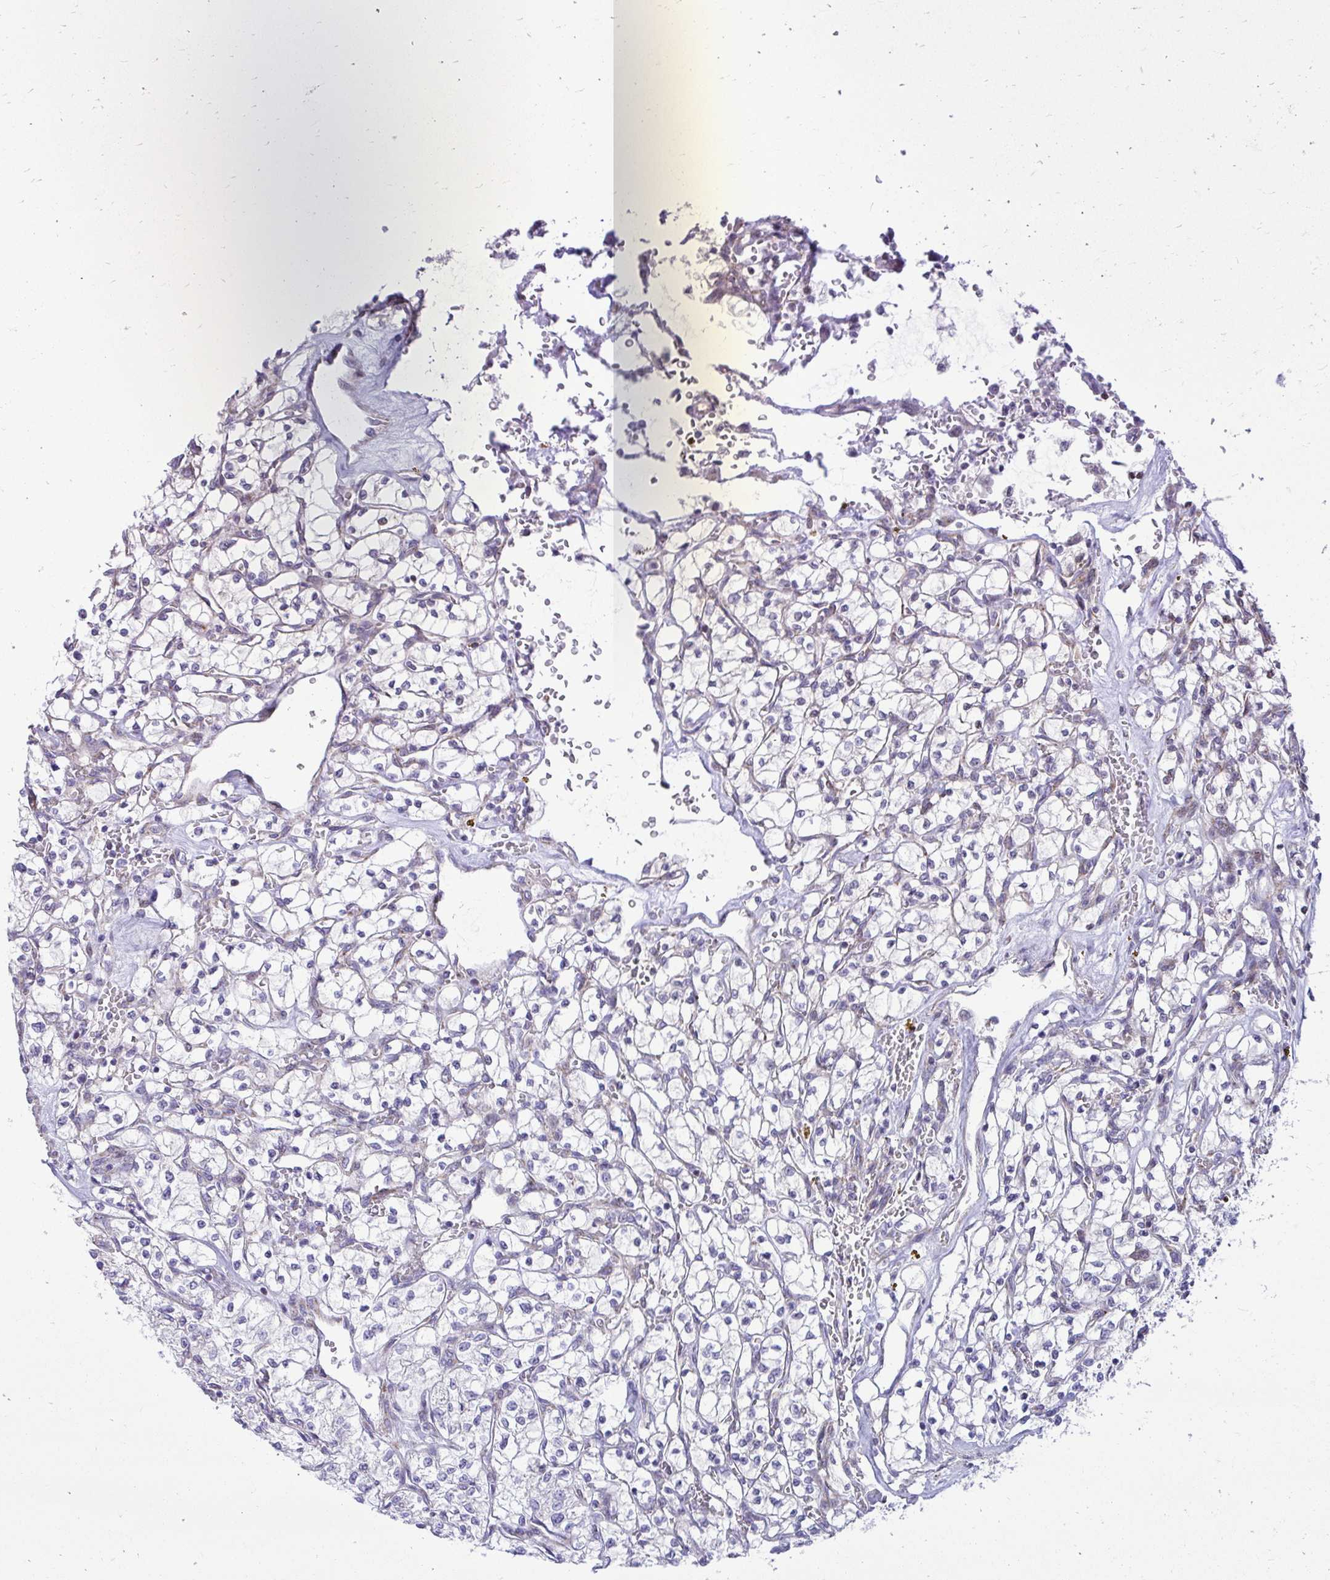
{"staining": {"intensity": "negative", "quantity": "none", "location": "none"}, "tissue": "renal cancer", "cell_type": "Tumor cells", "image_type": "cancer", "snomed": [{"axis": "morphology", "description": "Adenocarcinoma, NOS"}, {"axis": "topography", "description": "Kidney"}], "caption": "Immunohistochemistry (IHC) histopathology image of neoplastic tissue: human renal cancer (adenocarcinoma) stained with DAB (3,3'-diaminobenzidine) shows no significant protein staining in tumor cells.", "gene": "GPRIN3", "patient": {"sex": "female", "age": 64}}